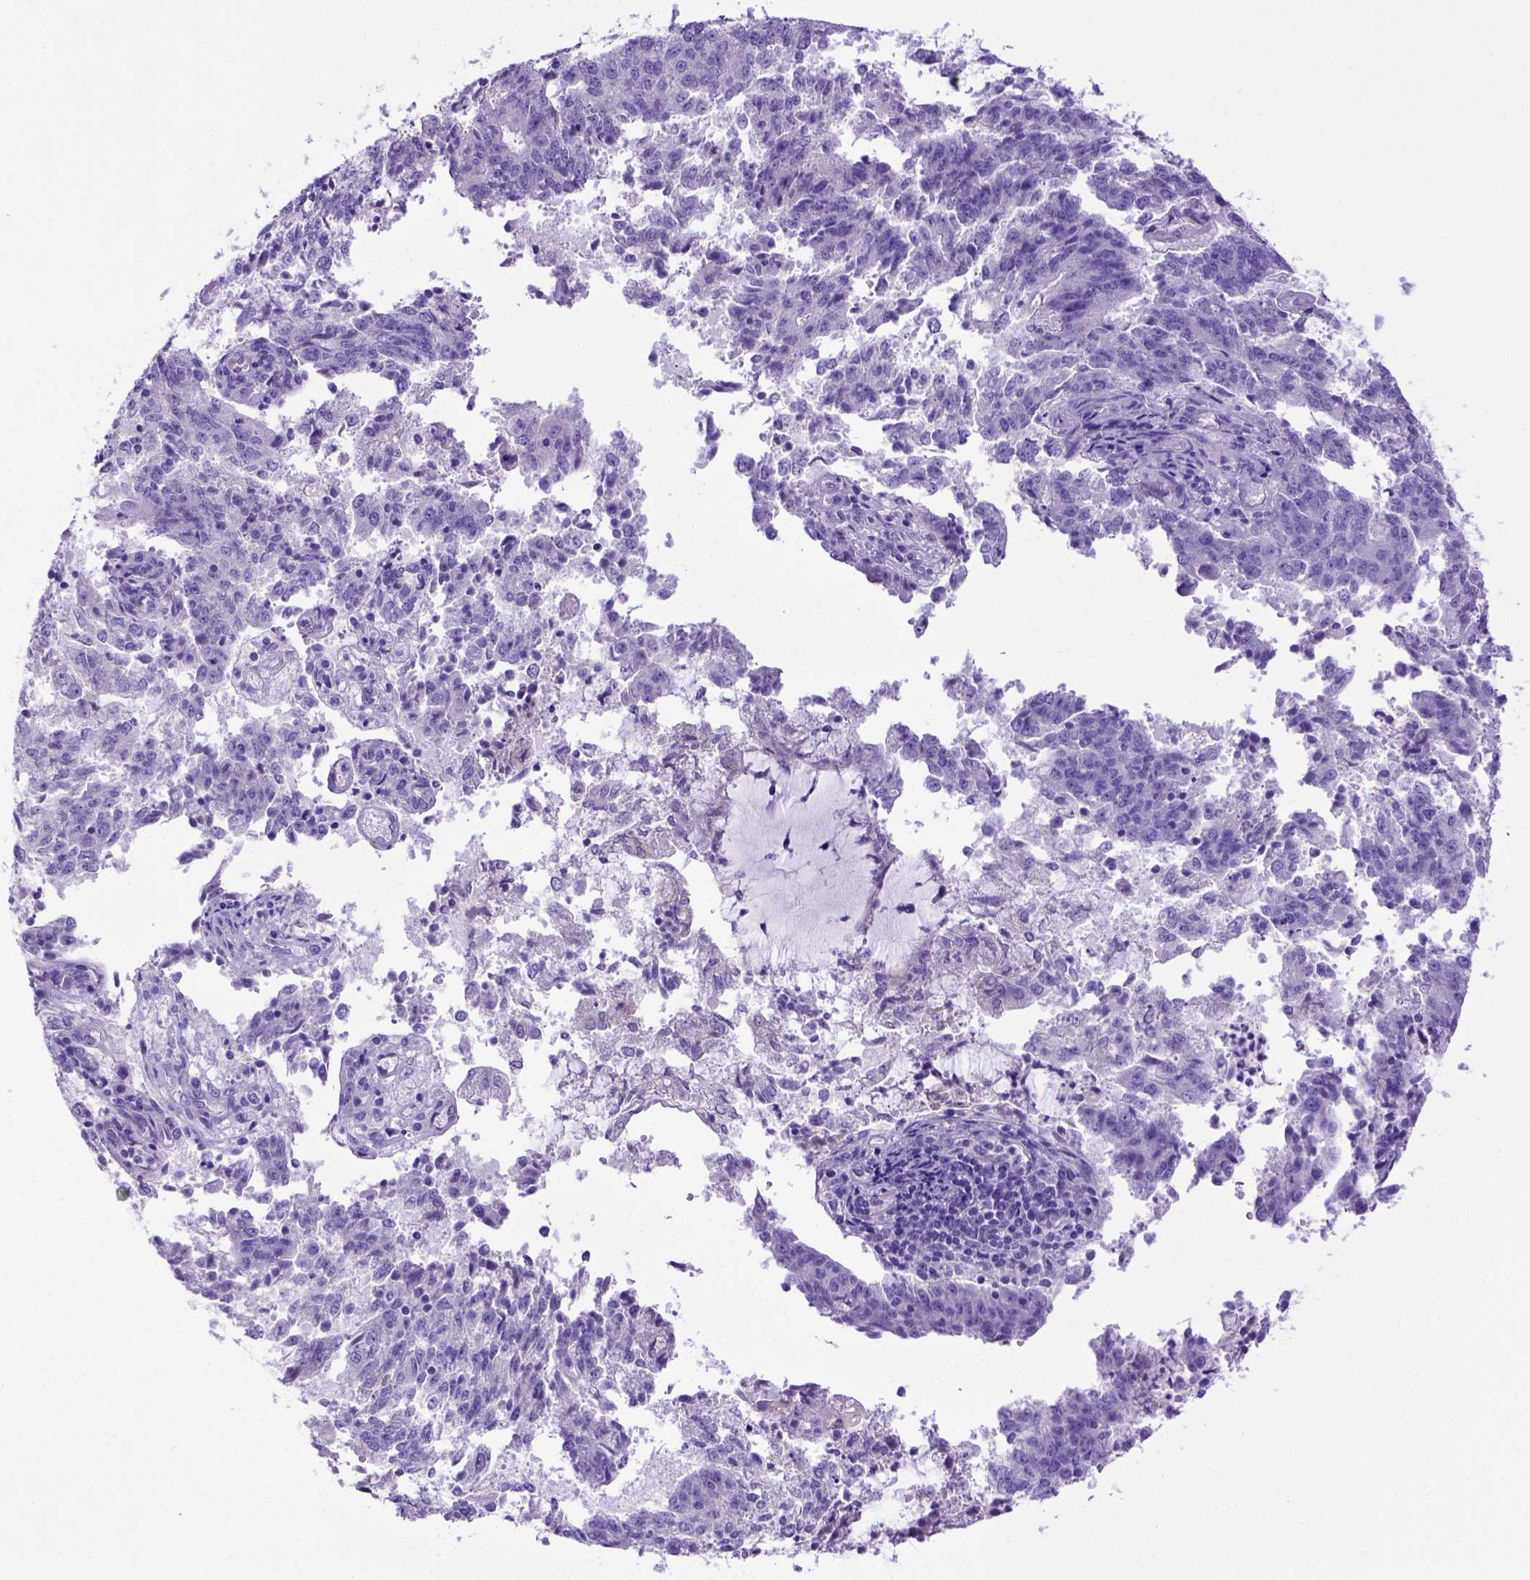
{"staining": {"intensity": "negative", "quantity": "none", "location": "none"}, "tissue": "endometrial cancer", "cell_type": "Tumor cells", "image_type": "cancer", "snomed": [{"axis": "morphology", "description": "Adenocarcinoma, NOS"}, {"axis": "topography", "description": "Endometrium"}], "caption": "This is an IHC micrograph of endometrial cancer (adenocarcinoma). There is no staining in tumor cells.", "gene": "PTGES", "patient": {"sex": "female", "age": 82}}